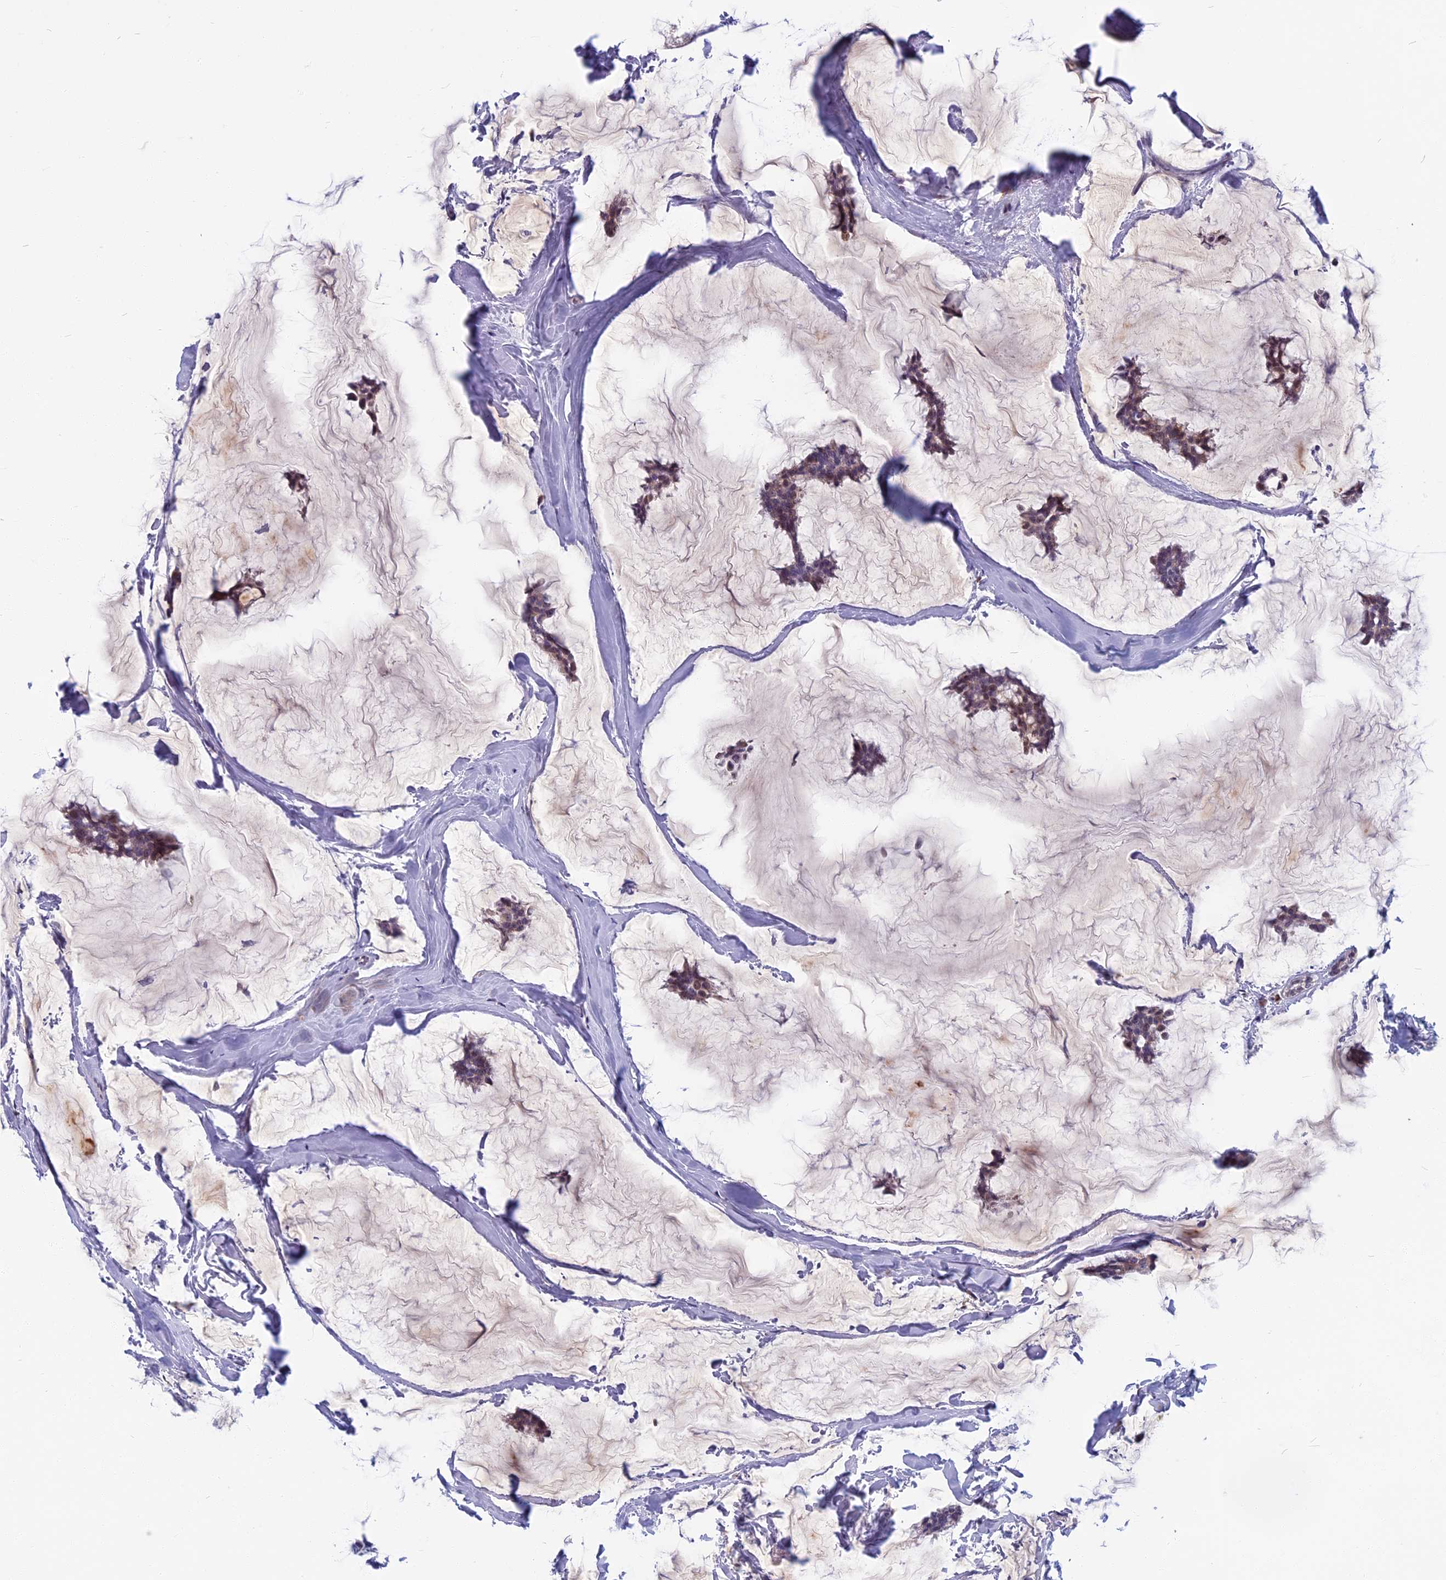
{"staining": {"intensity": "weak", "quantity": "<25%", "location": "cytoplasmic/membranous"}, "tissue": "breast cancer", "cell_type": "Tumor cells", "image_type": "cancer", "snomed": [{"axis": "morphology", "description": "Duct carcinoma"}, {"axis": "topography", "description": "Breast"}], "caption": "Immunohistochemical staining of breast cancer demonstrates no significant positivity in tumor cells. (Brightfield microscopy of DAB (3,3'-diaminobenzidine) IHC at high magnification).", "gene": "CDC7", "patient": {"sex": "female", "age": 93}}